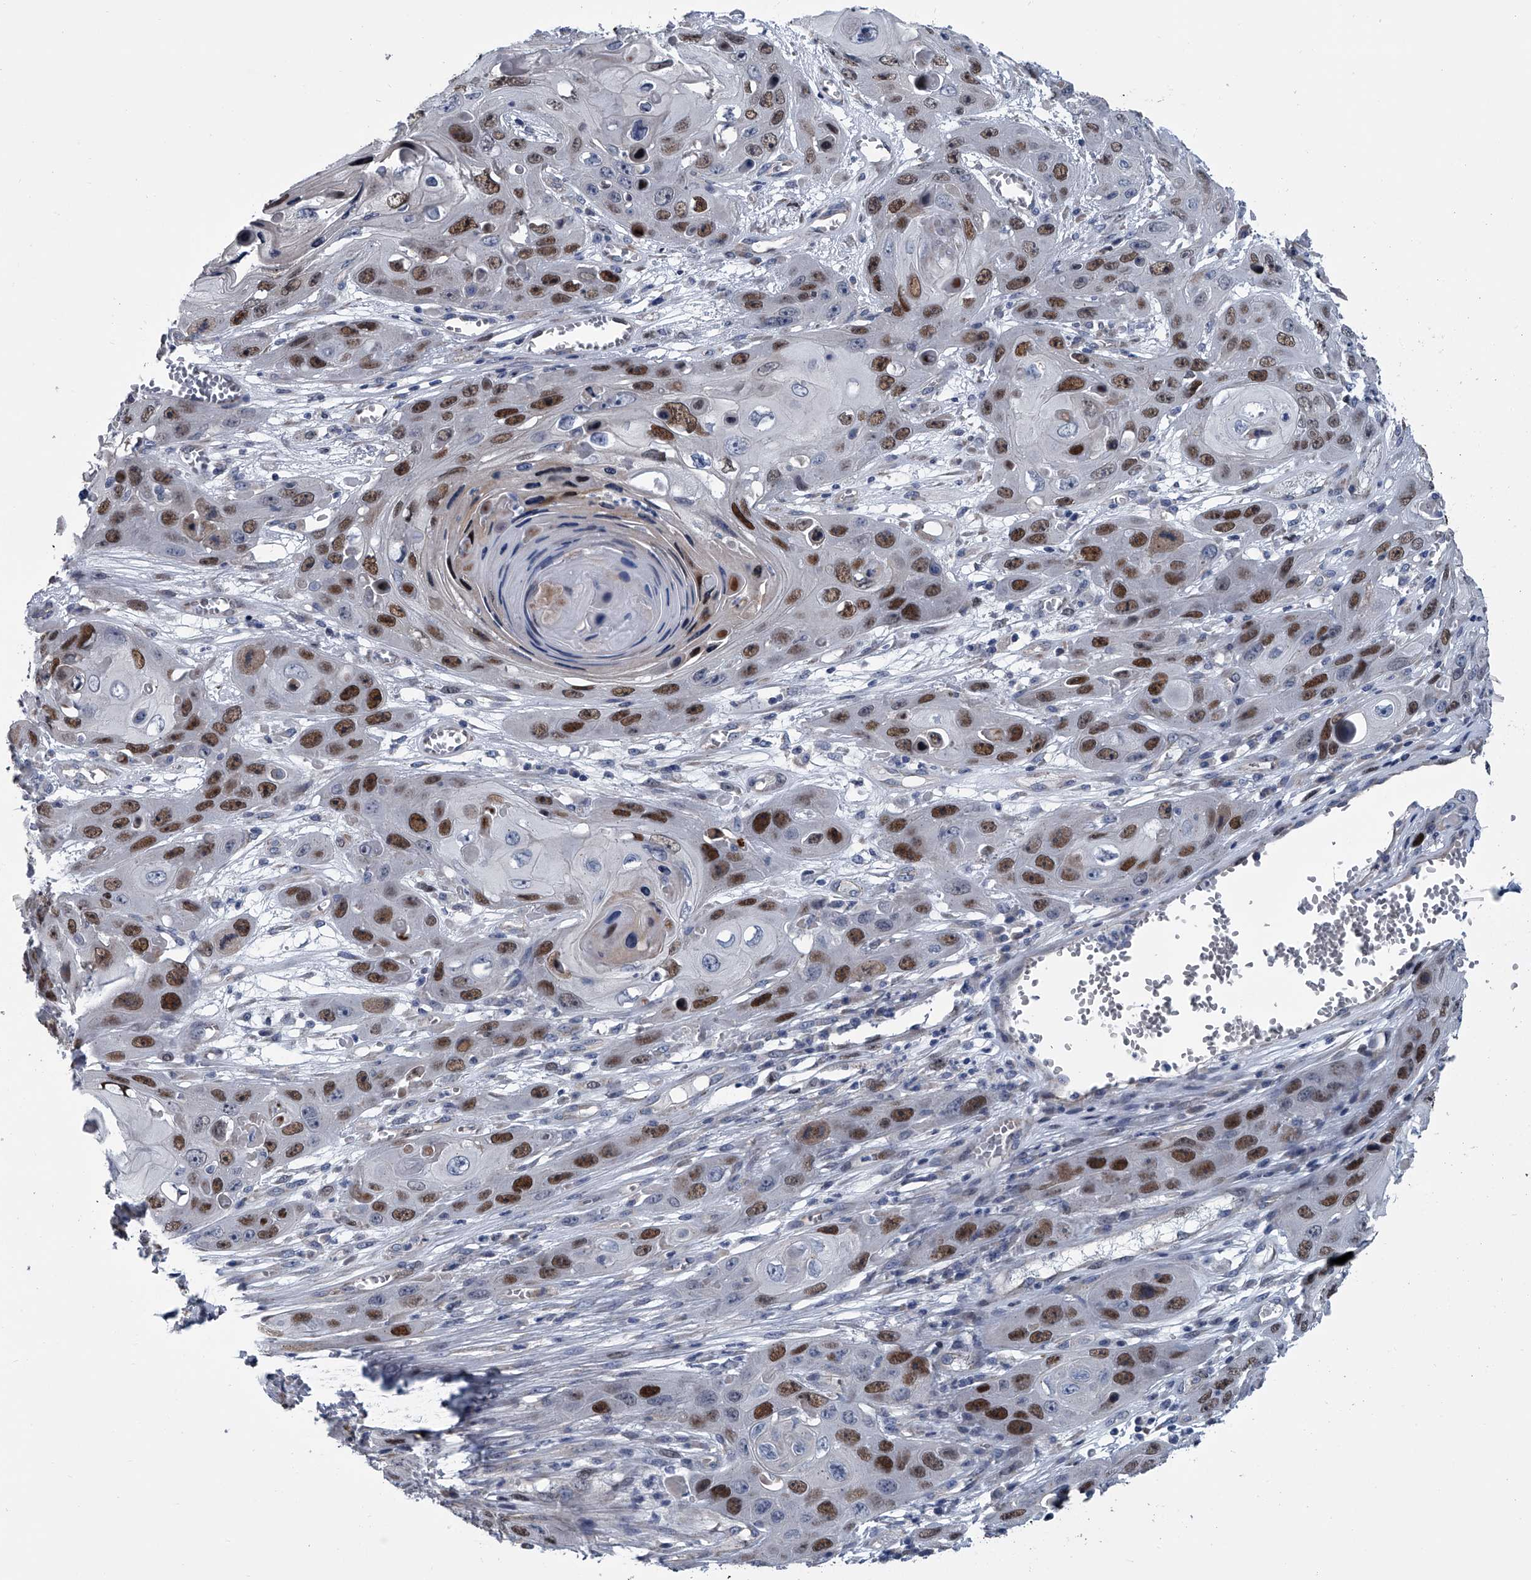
{"staining": {"intensity": "strong", "quantity": ">75%", "location": "nuclear"}, "tissue": "skin cancer", "cell_type": "Tumor cells", "image_type": "cancer", "snomed": [{"axis": "morphology", "description": "Squamous cell carcinoma, NOS"}, {"axis": "topography", "description": "Skin"}], "caption": "Human skin squamous cell carcinoma stained with a brown dye exhibits strong nuclear positive staining in about >75% of tumor cells.", "gene": "ABCG1", "patient": {"sex": "male", "age": 55}}